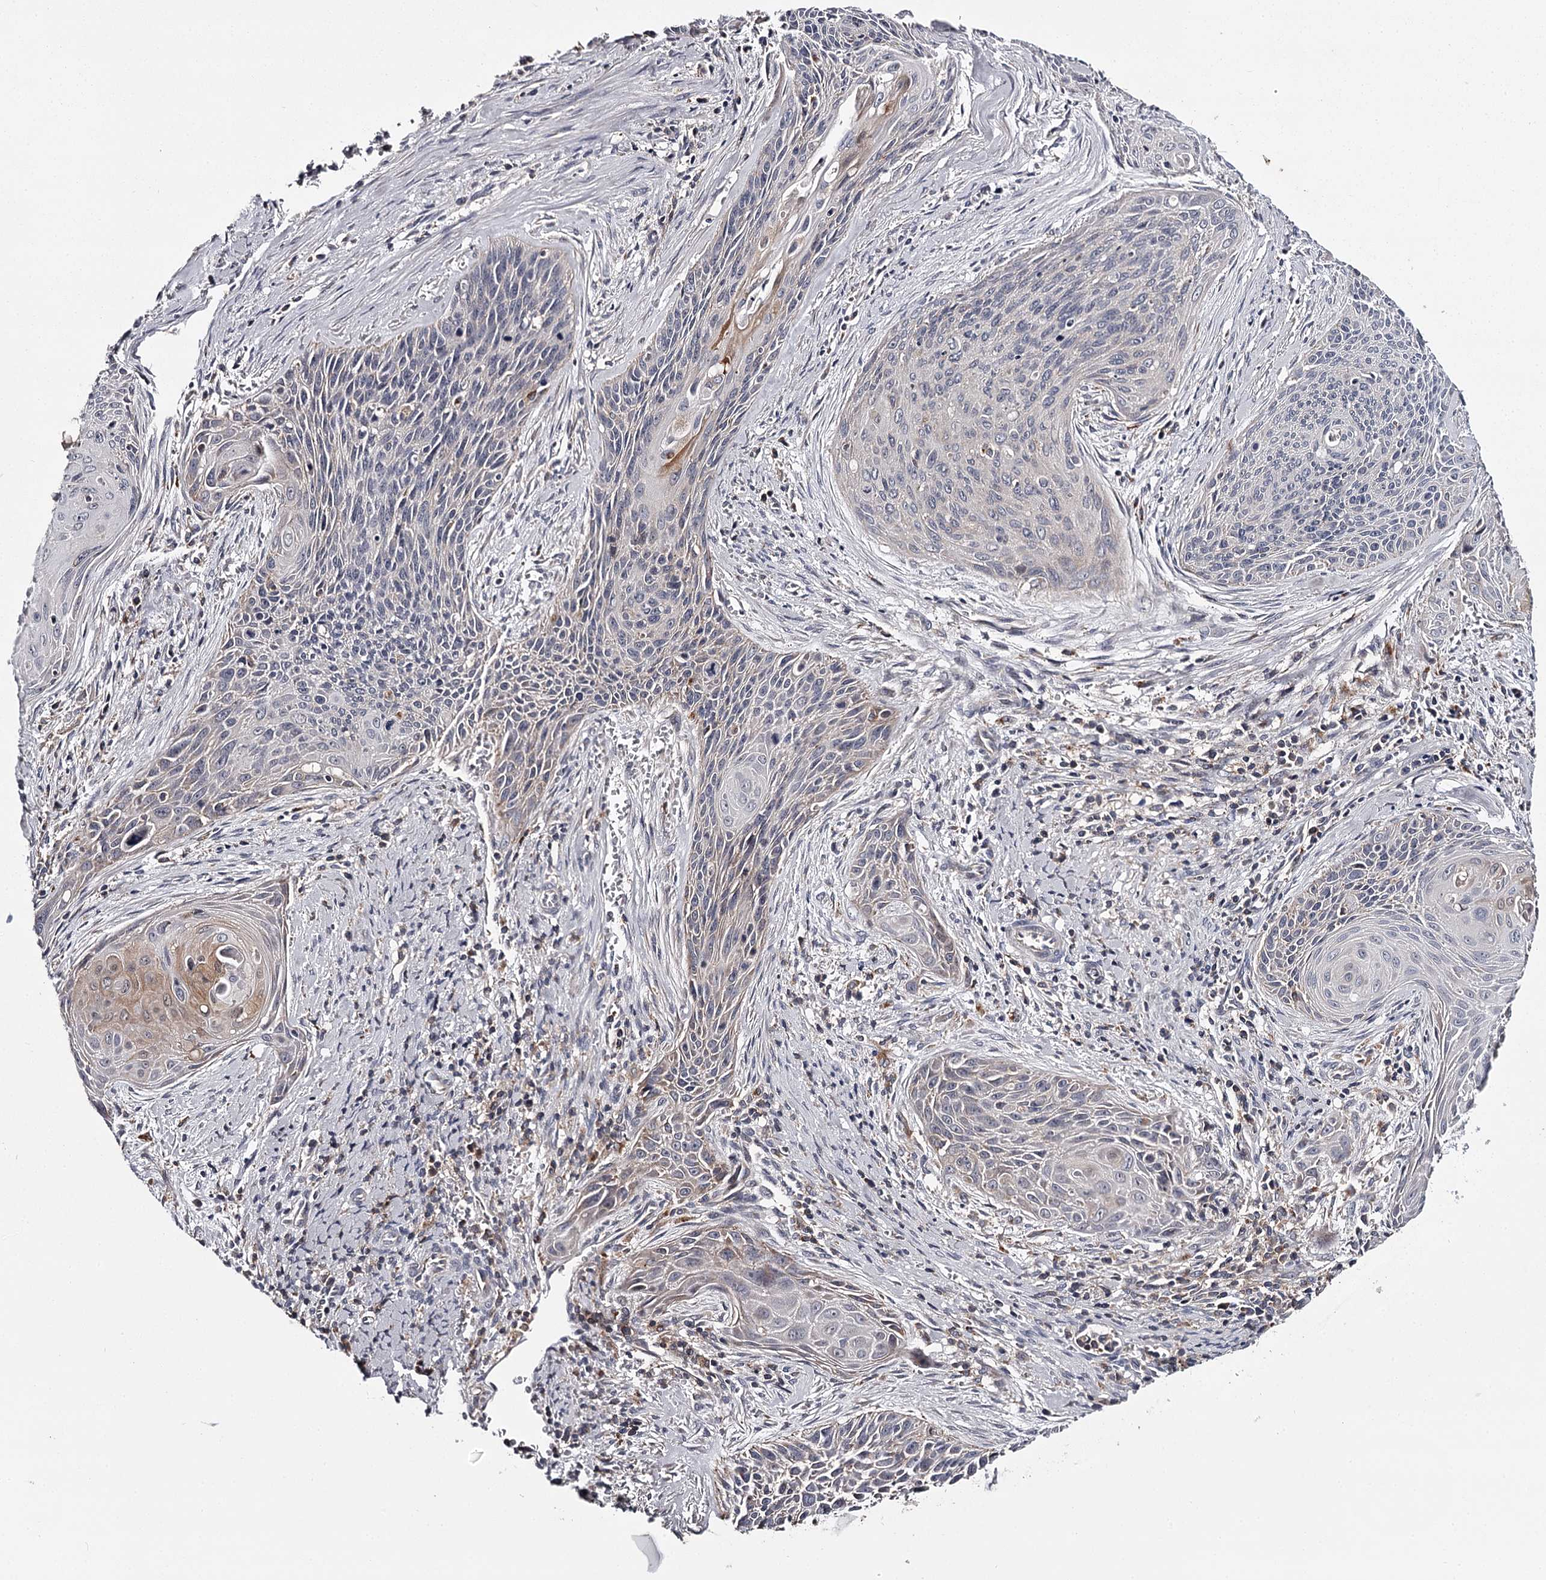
{"staining": {"intensity": "weak", "quantity": "<25%", "location": "cytoplasmic/membranous"}, "tissue": "cervical cancer", "cell_type": "Tumor cells", "image_type": "cancer", "snomed": [{"axis": "morphology", "description": "Squamous cell carcinoma, NOS"}, {"axis": "topography", "description": "Cervix"}], "caption": "Image shows no significant protein staining in tumor cells of cervical squamous cell carcinoma.", "gene": "RASSF6", "patient": {"sex": "female", "age": 55}}